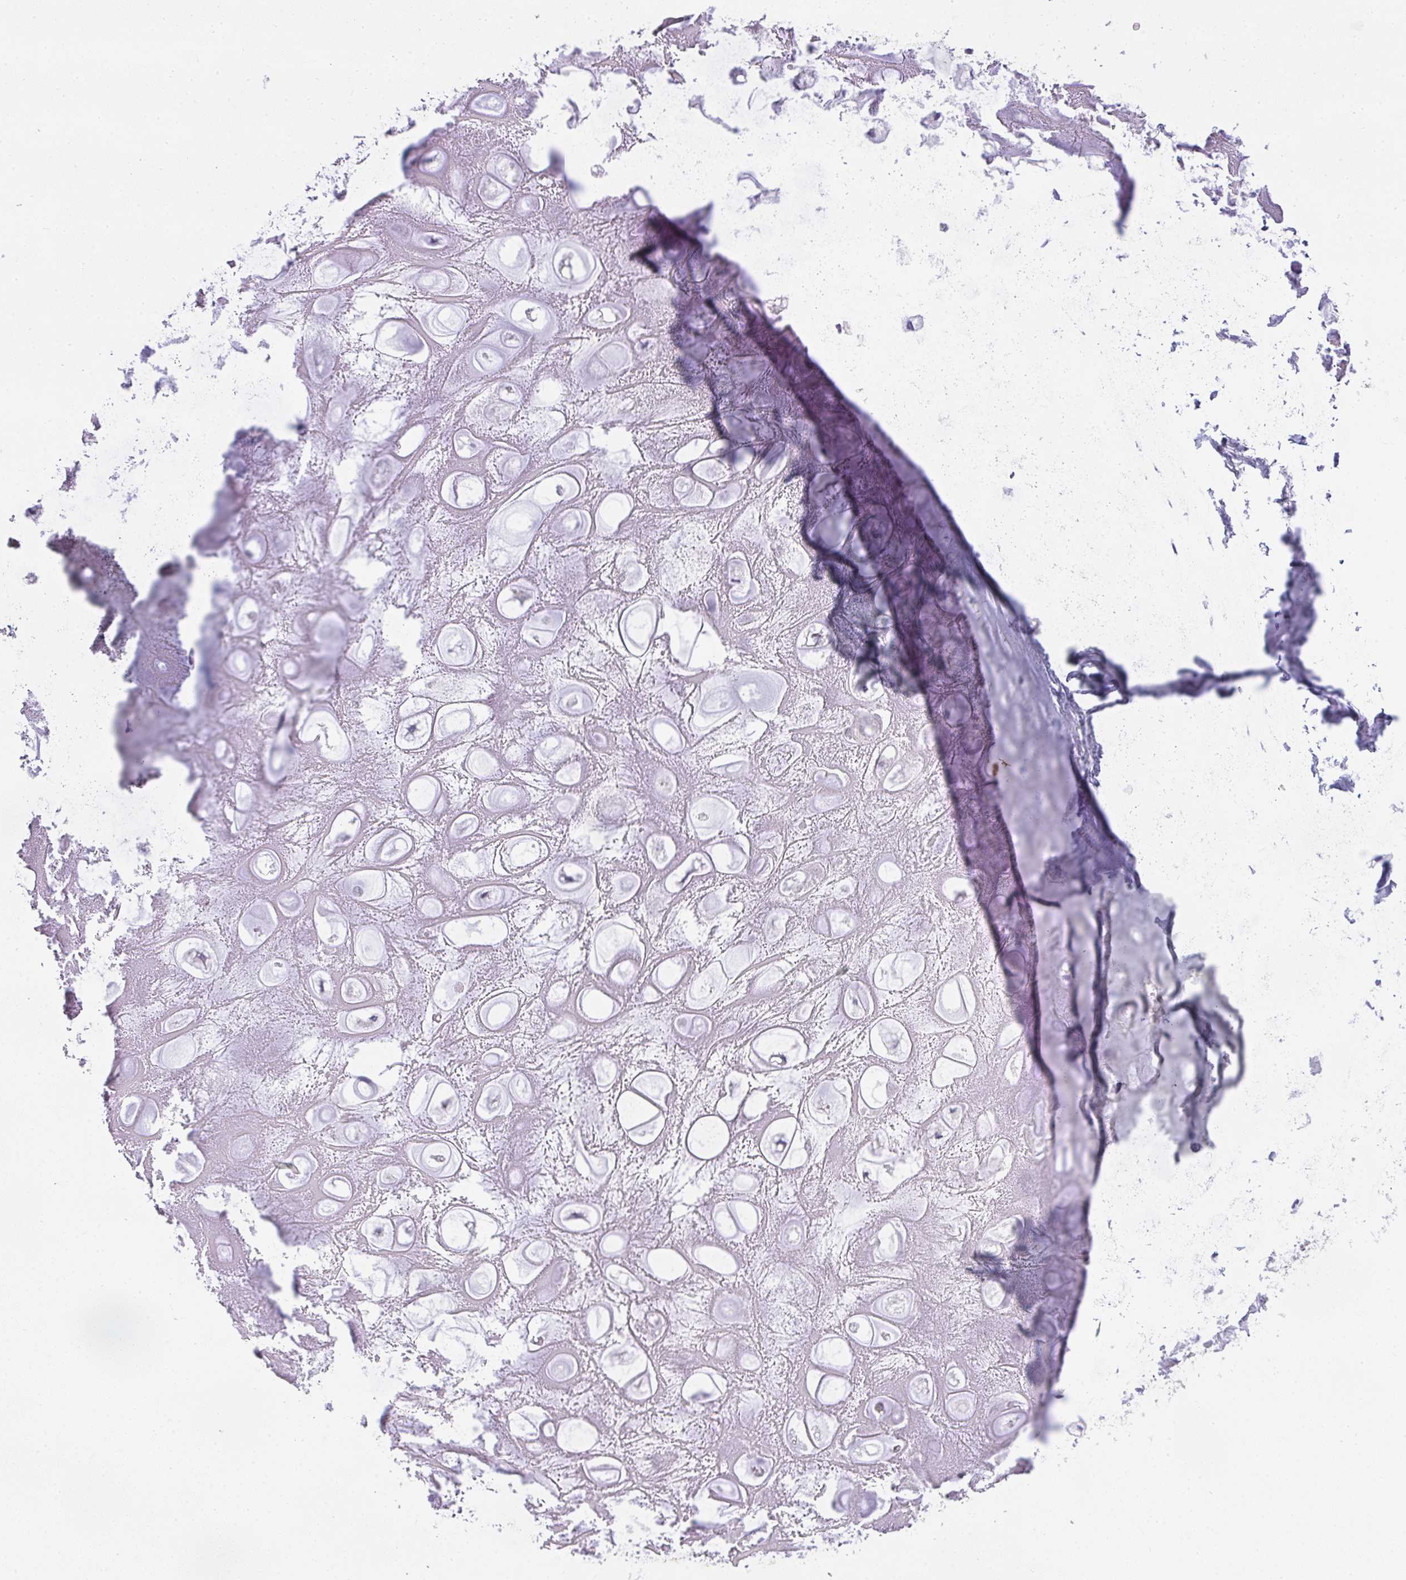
{"staining": {"intensity": "negative", "quantity": "none", "location": "none"}, "tissue": "adipose tissue", "cell_type": "Adipocytes", "image_type": "normal", "snomed": [{"axis": "morphology", "description": "Normal tissue, NOS"}, {"axis": "topography", "description": "Lymph node"}, {"axis": "topography", "description": "Cartilage tissue"}, {"axis": "topography", "description": "Nasopharynx"}], "caption": "Image shows no protein staining in adipocytes of unremarkable adipose tissue.", "gene": "COX7B", "patient": {"sex": "male", "age": 63}}